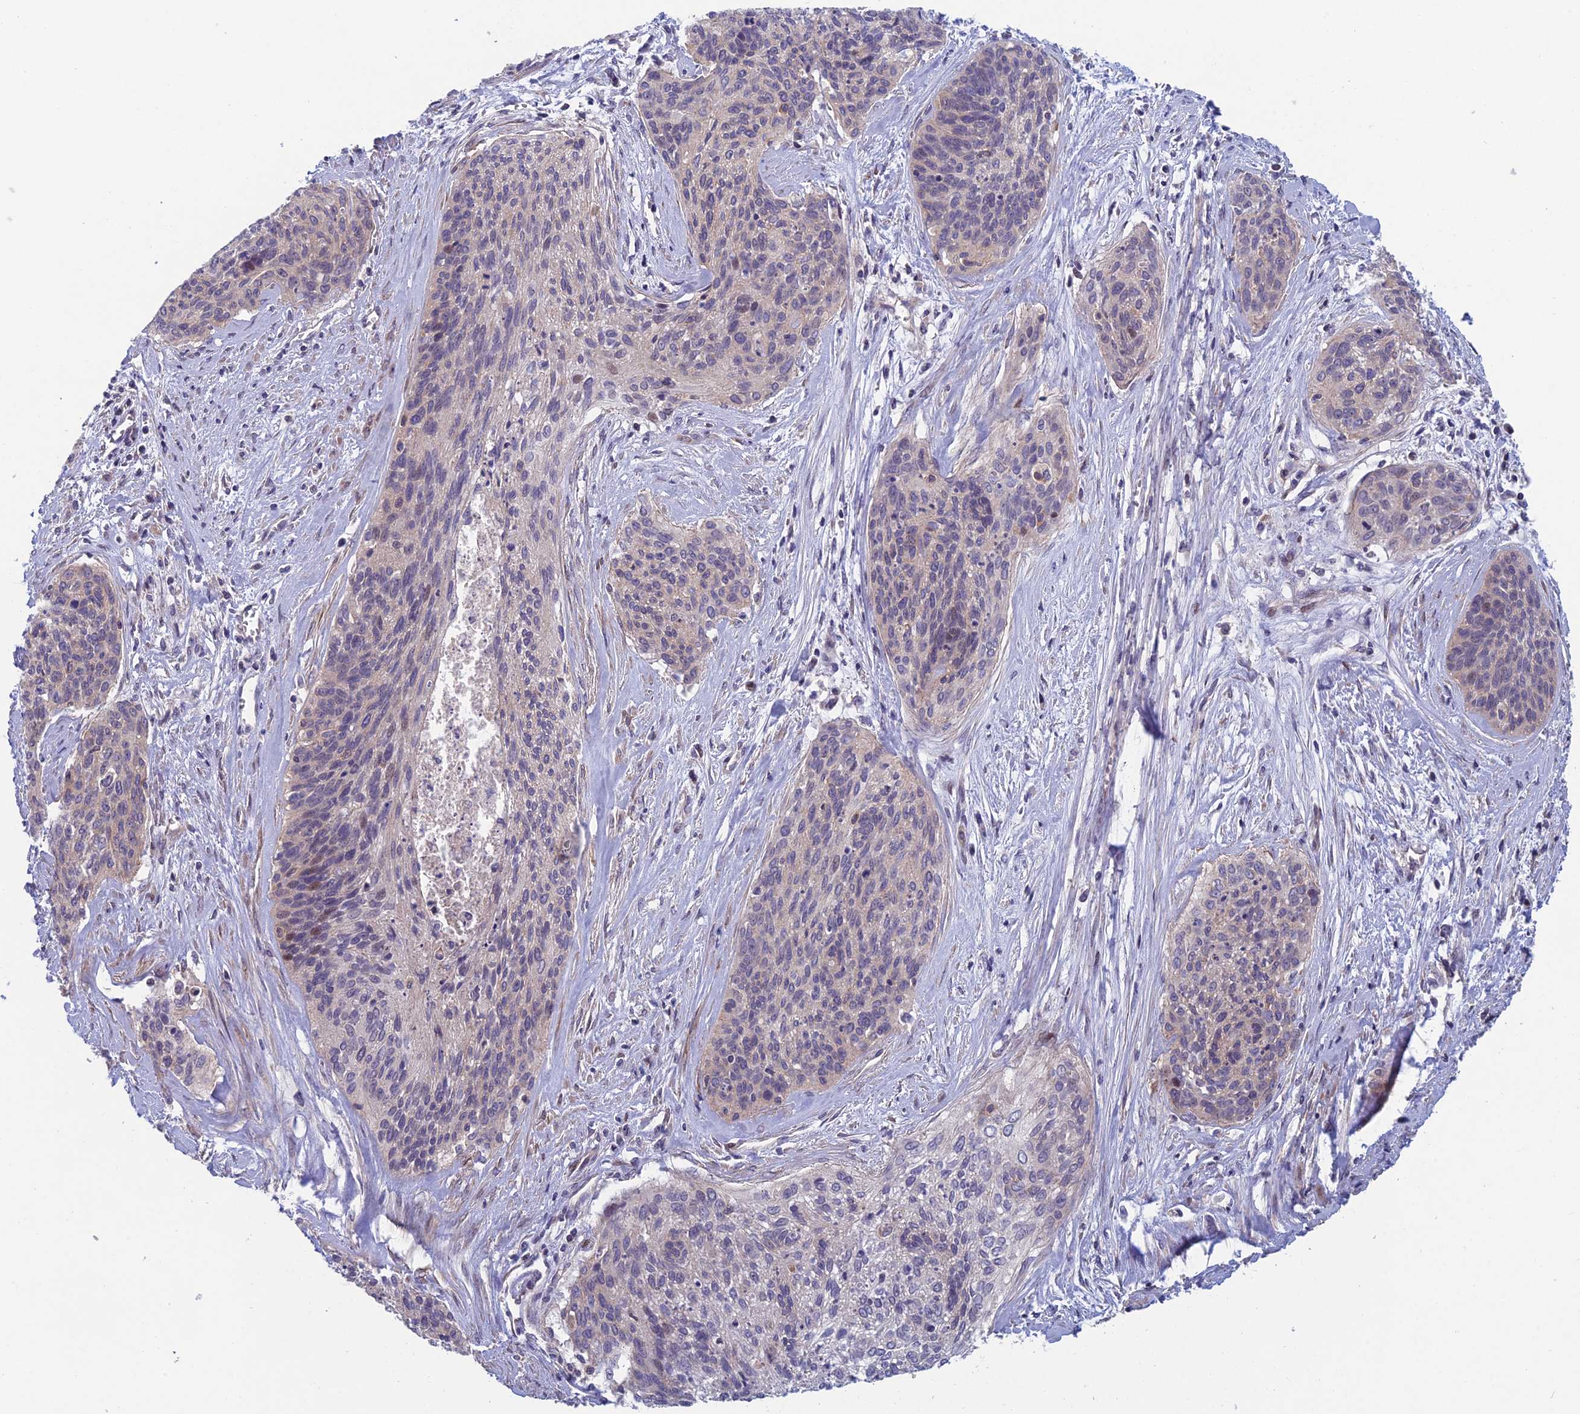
{"staining": {"intensity": "weak", "quantity": "<25%", "location": "nuclear"}, "tissue": "cervical cancer", "cell_type": "Tumor cells", "image_type": "cancer", "snomed": [{"axis": "morphology", "description": "Squamous cell carcinoma, NOS"}, {"axis": "topography", "description": "Cervix"}], "caption": "Human cervical squamous cell carcinoma stained for a protein using IHC displays no expression in tumor cells.", "gene": "USP37", "patient": {"sex": "female", "age": 55}}